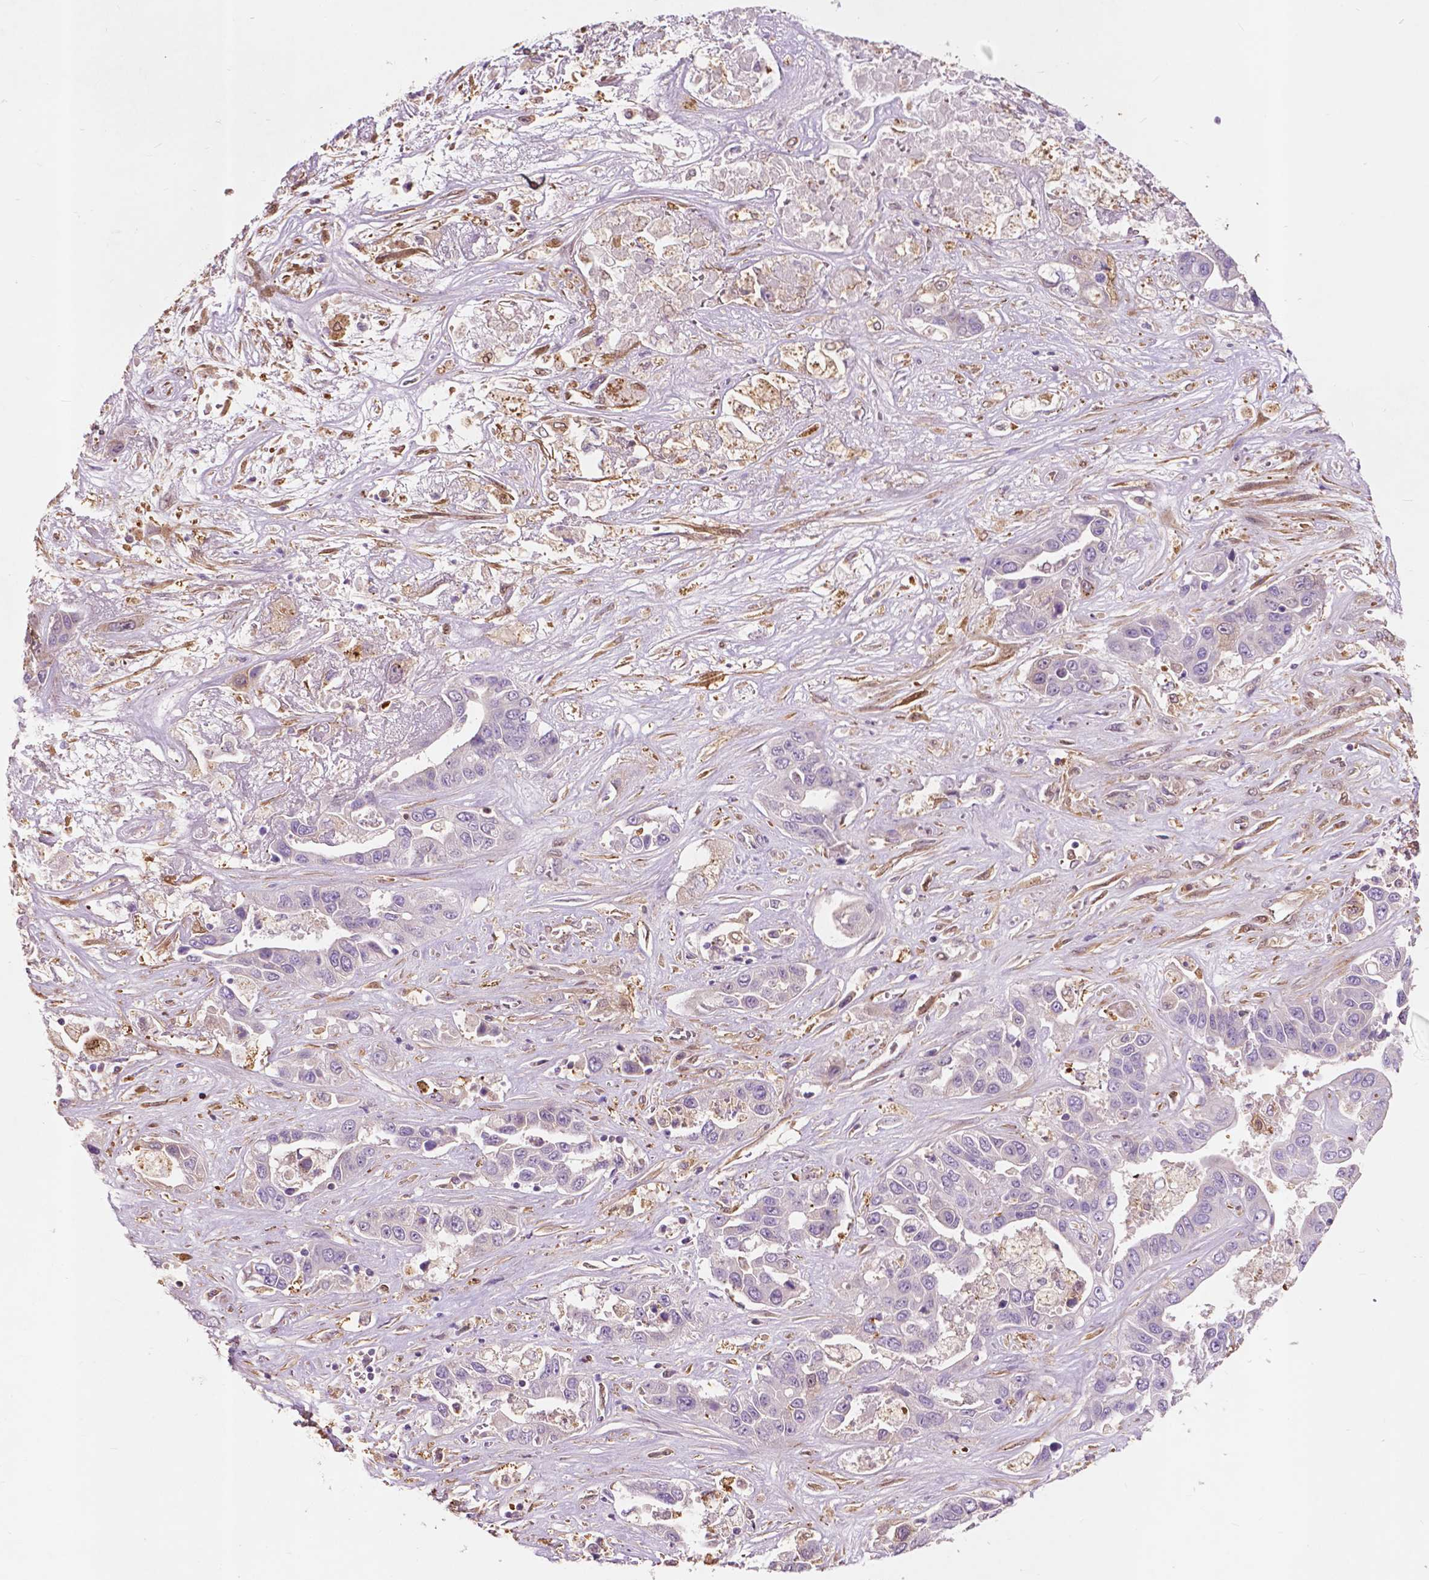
{"staining": {"intensity": "negative", "quantity": "none", "location": "none"}, "tissue": "liver cancer", "cell_type": "Tumor cells", "image_type": "cancer", "snomed": [{"axis": "morphology", "description": "Cholangiocarcinoma"}, {"axis": "topography", "description": "Liver"}], "caption": "Image shows no protein staining in tumor cells of liver cholangiocarcinoma tissue.", "gene": "GPR37", "patient": {"sex": "female", "age": 52}}